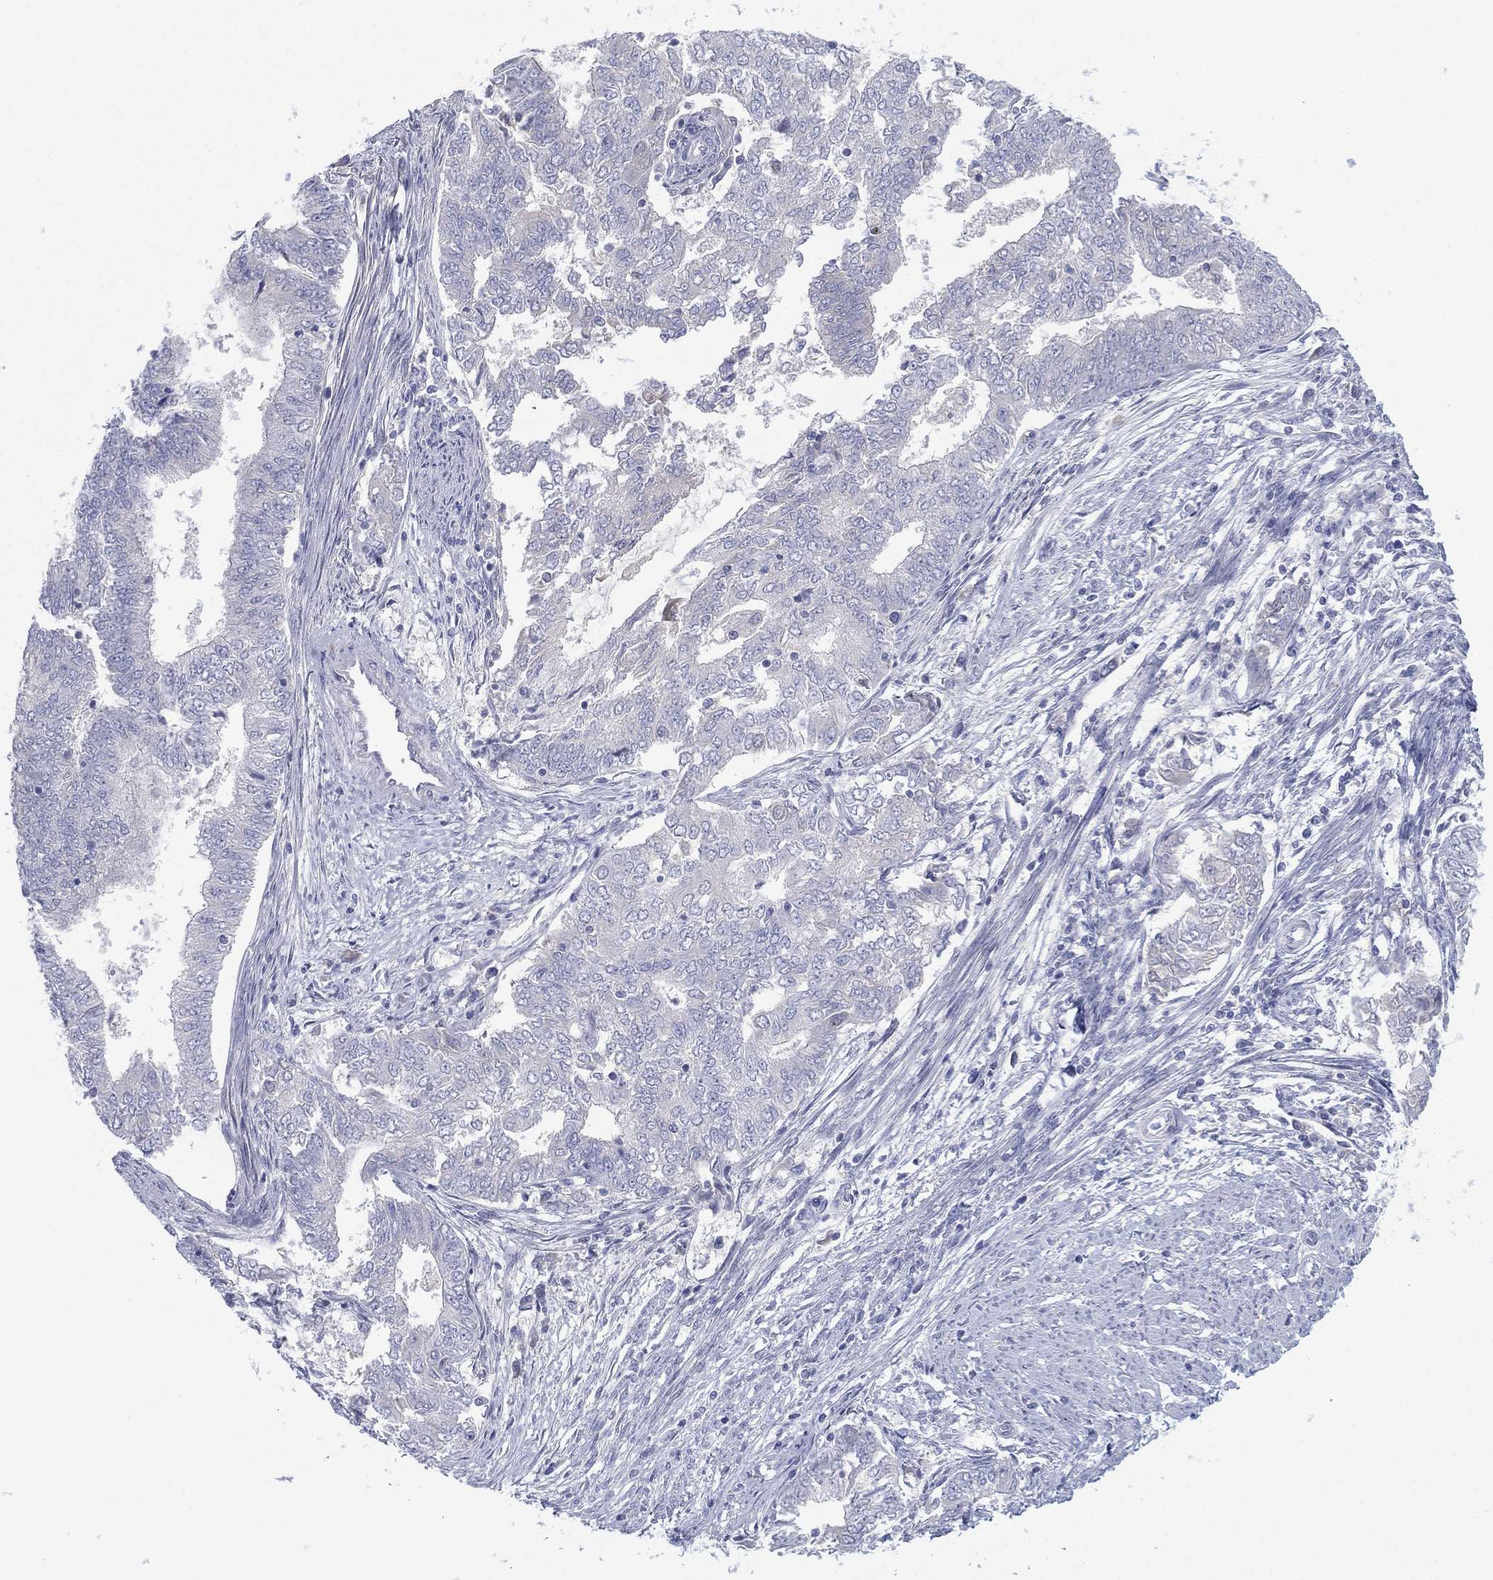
{"staining": {"intensity": "negative", "quantity": "none", "location": "none"}, "tissue": "endometrial cancer", "cell_type": "Tumor cells", "image_type": "cancer", "snomed": [{"axis": "morphology", "description": "Adenocarcinoma, NOS"}, {"axis": "topography", "description": "Endometrium"}], "caption": "High power microscopy micrograph of an immunohistochemistry (IHC) photomicrograph of adenocarcinoma (endometrial), revealing no significant positivity in tumor cells. Brightfield microscopy of immunohistochemistry (IHC) stained with DAB (3,3'-diaminobenzidine) (brown) and hematoxylin (blue), captured at high magnification.", "gene": "CYP2D6", "patient": {"sex": "female", "age": 62}}